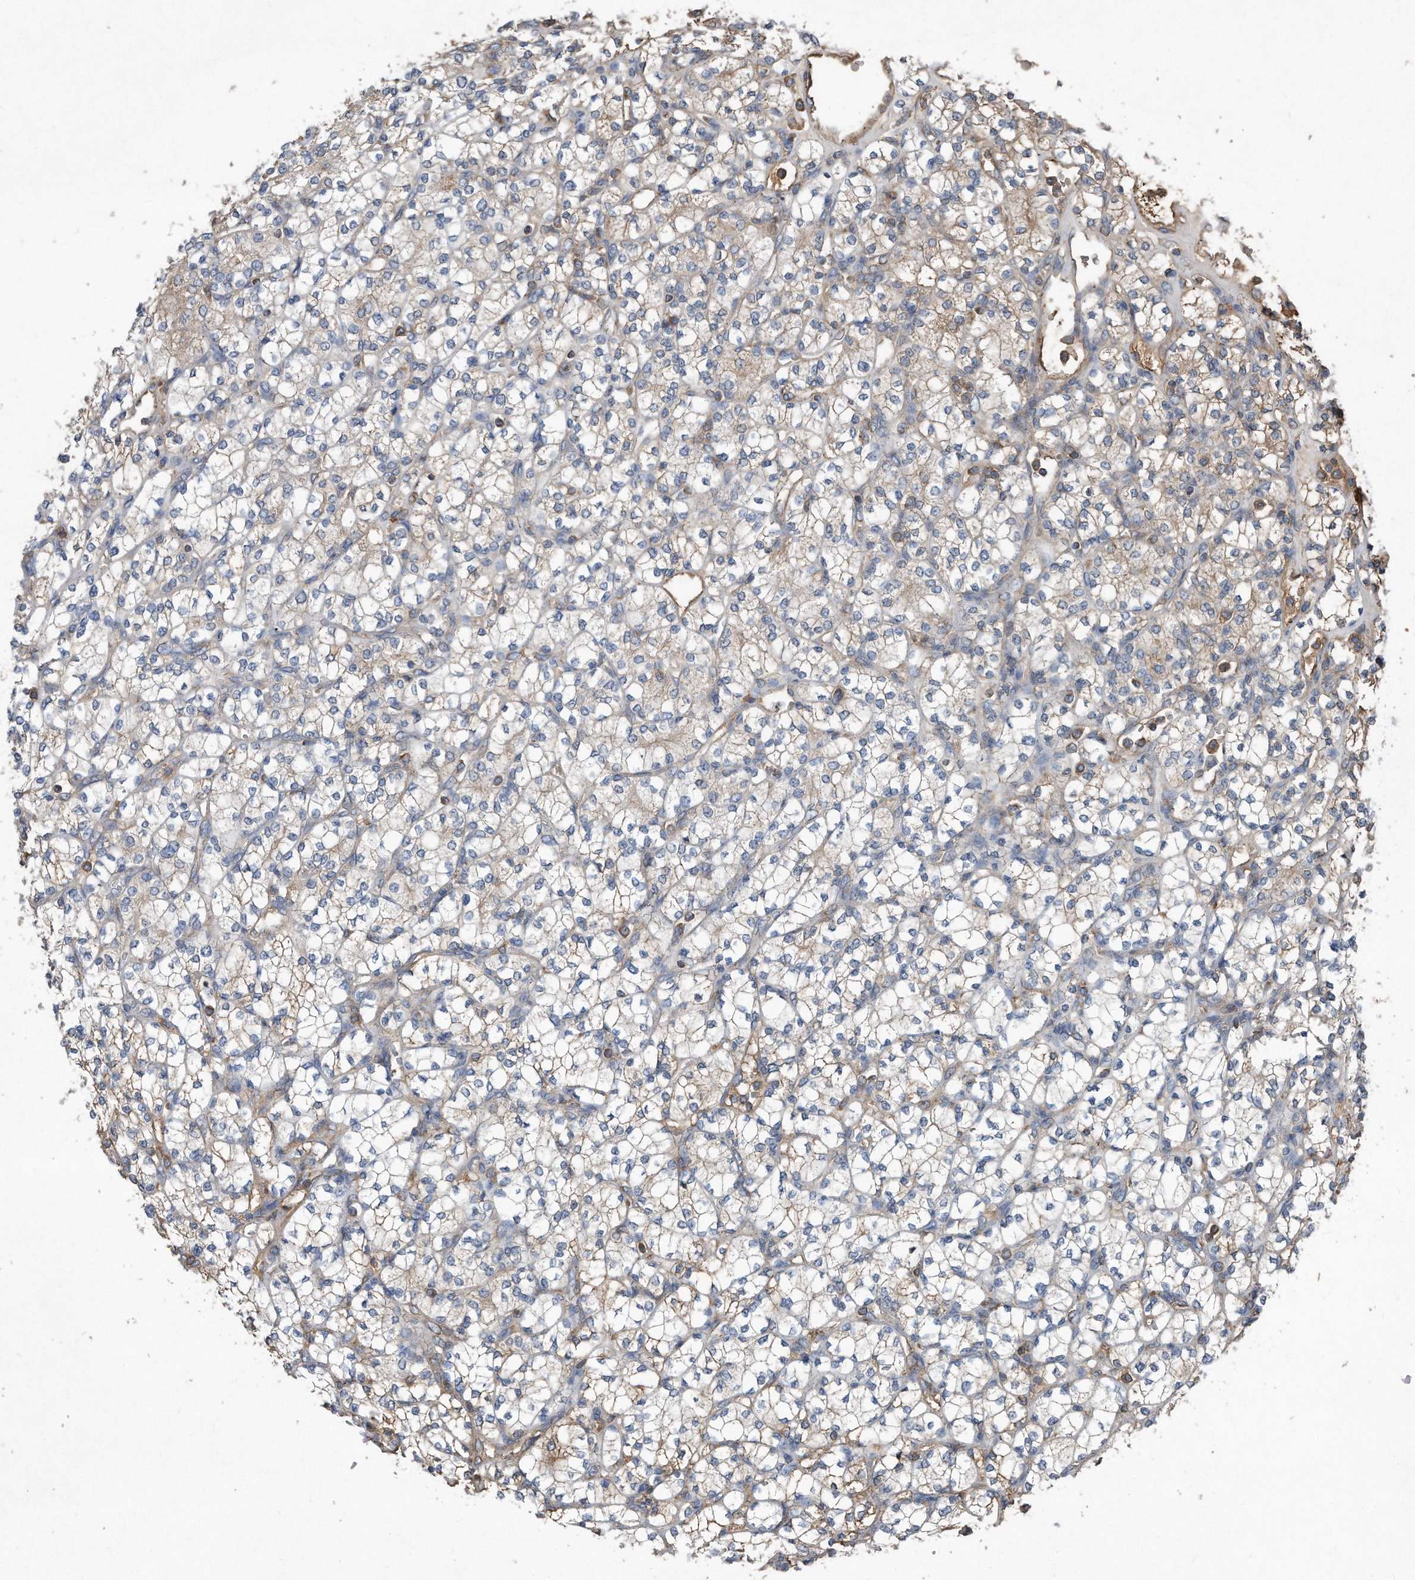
{"staining": {"intensity": "negative", "quantity": "none", "location": "none"}, "tissue": "renal cancer", "cell_type": "Tumor cells", "image_type": "cancer", "snomed": [{"axis": "morphology", "description": "Adenocarcinoma, NOS"}, {"axis": "topography", "description": "Kidney"}], "caption": "A high-resolution image shows immunohistochemistry (IHC) staining of adenocarcinoma (renal), which exhibits no significant positivity in tumor cells. The staining is performed using DAB (3,3'-diaminobenzidine) brown chromogen with nuclei counter-stained in using hematoxylin.", "gene": "SDHA", "patient": {"sex": "male", "age": 77}}